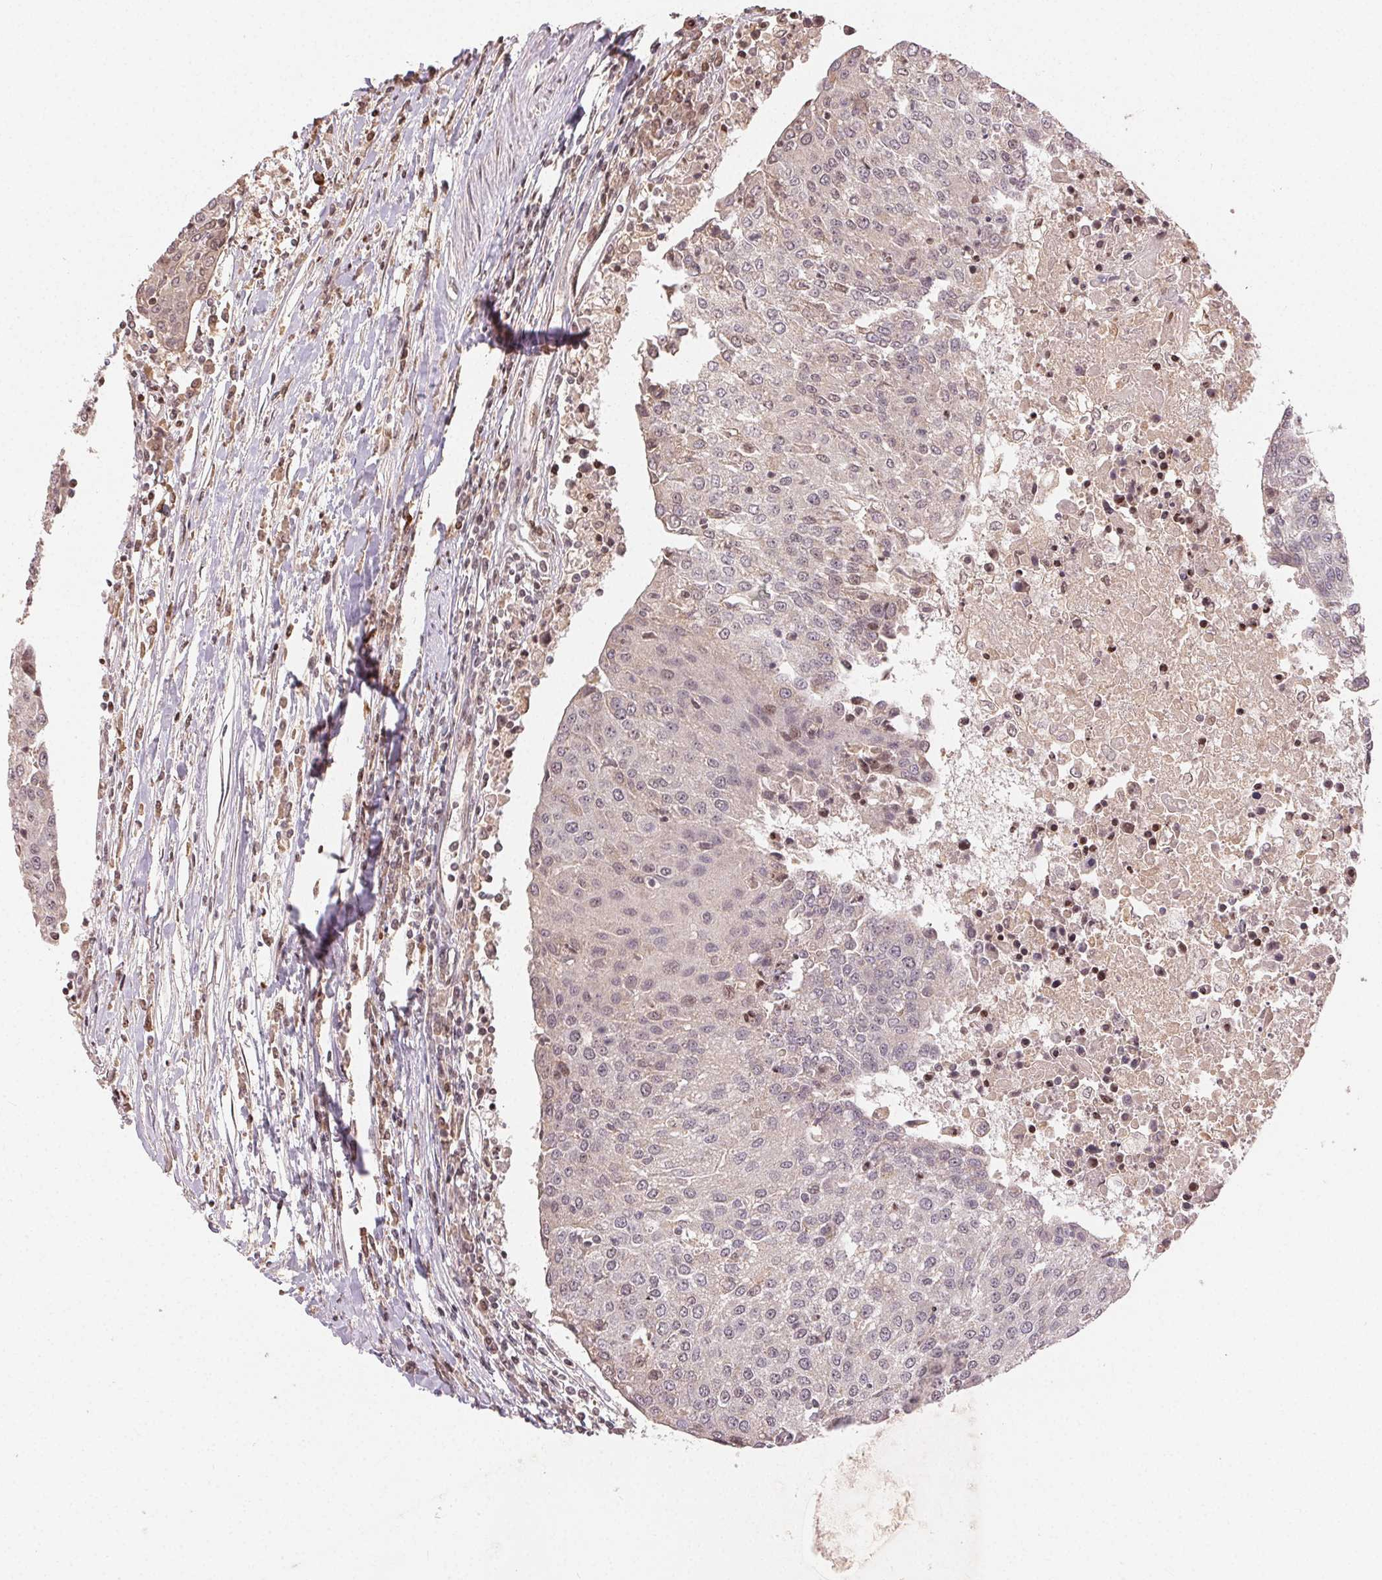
{"staining": {"intensity": "negative", "quantity": "none", "location": "none"}, "tissue": "urothelial cancer", "cell_type": "Tumor cells", "image_type": "cancer", "snomed": [{"axis": "morphology", "description": "Urothelial carcinoma, High grade"}, {"axis": "topography", "description": "Urinary bladder"}], "caption": "Human urothelial cancer stained for a protein using immunohistochemistry (IHC) reveals no staining in tumor cells.", "gene": "MAPKAPK2", "patient": {"sex": "female", "age": 85}}